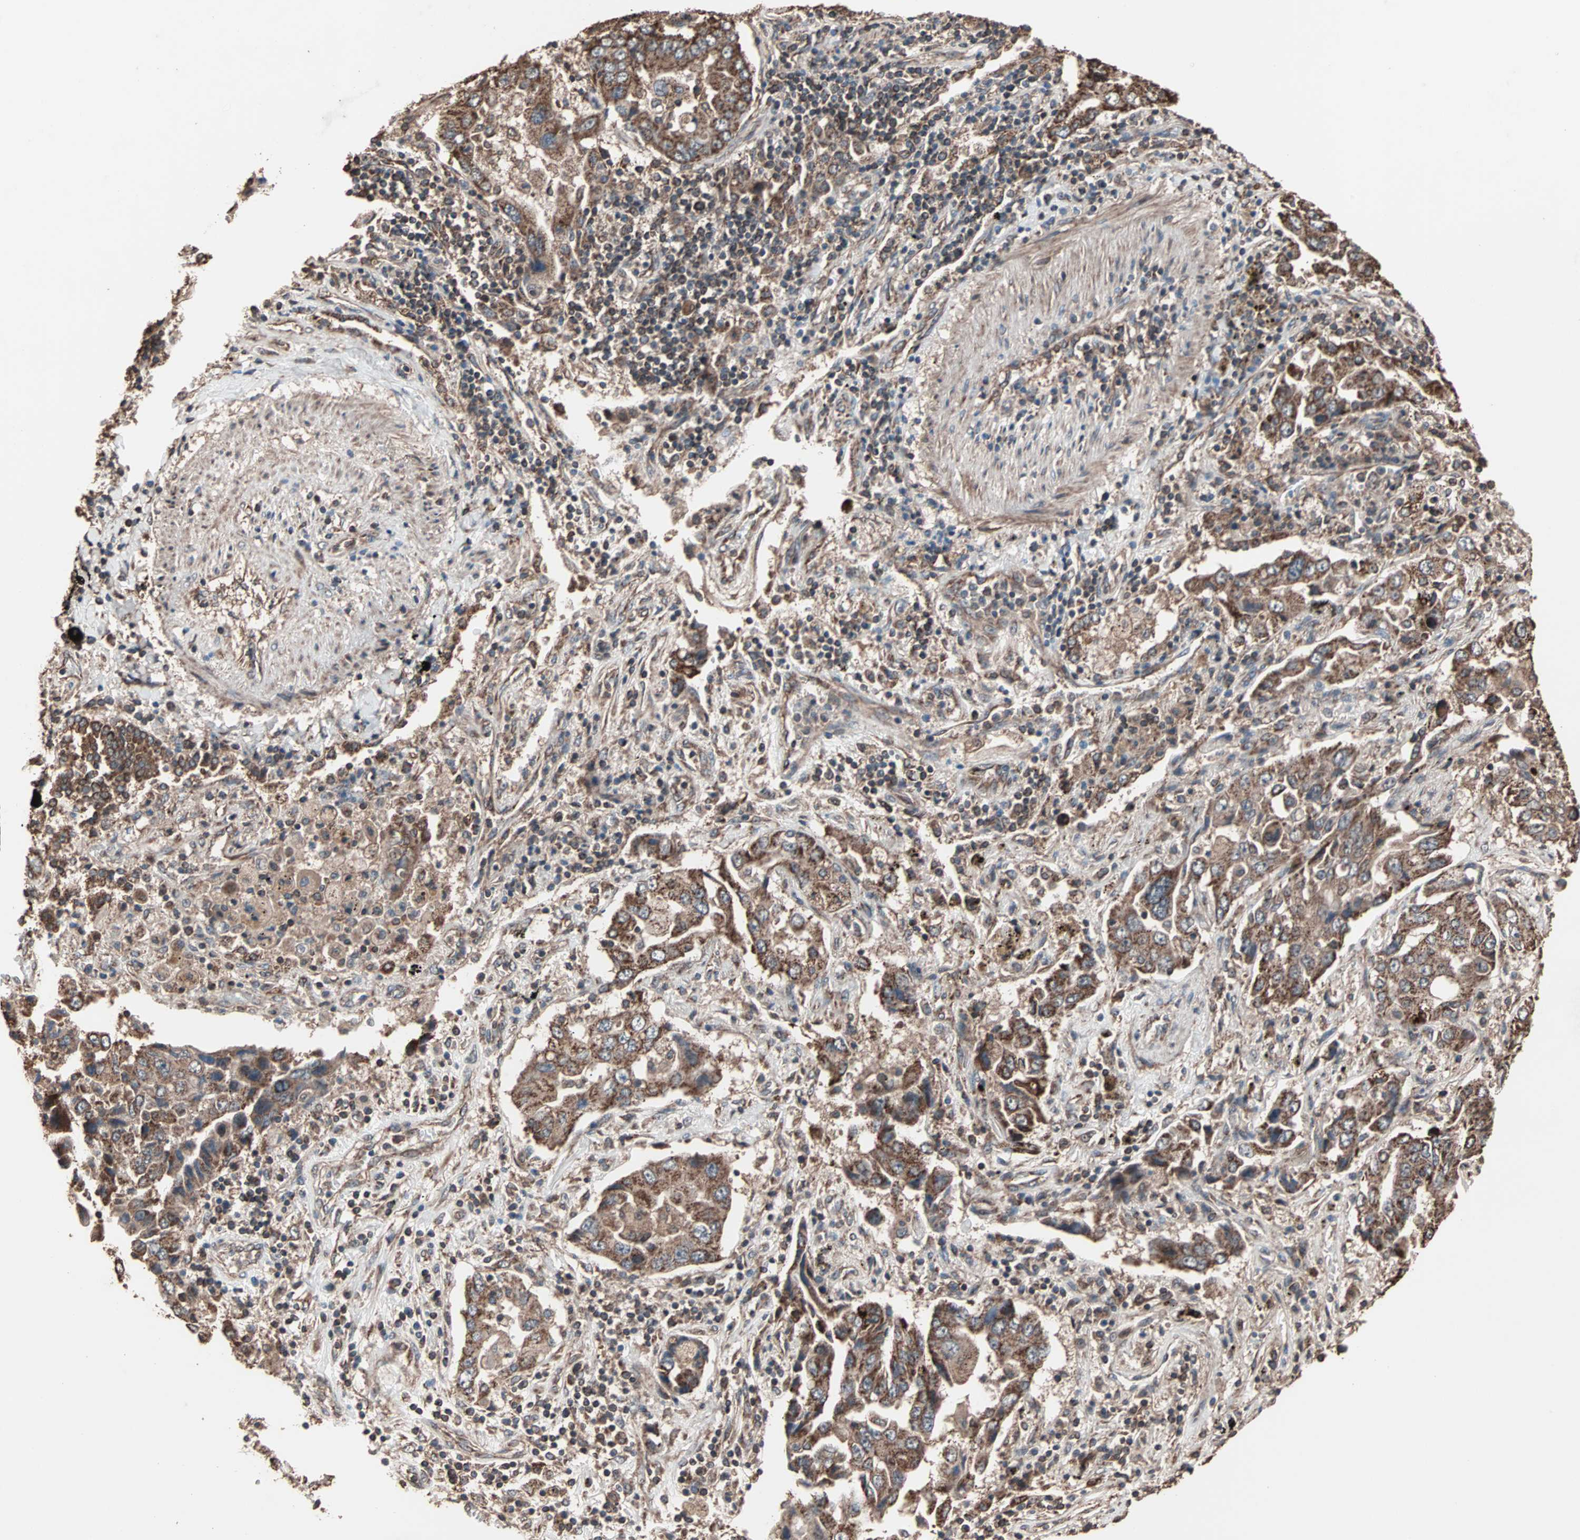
{"staining": {"intensity": "strong", "quantity": ">75%", "location": "cytoplasmic/membranous"}, "tissue": "lung cancer", "cell_type": "Tumor cells", "image_type": "cancer", "snomed": [{"axis": "morphology", "description": "Adenocarcinoma, NOS"}, {"axis": "topography", "description": "Lung"}], "caption": "Immunohistochemistry (IHC) photomicrograph of neoplastic tissue: human lung cancer stained using immunohistochemistry reveals high levels of strong protein expression localized specifically in the cytoplasmic/membranous of tumor cells, appearing as a cytoplasmic/membranous brown color.", "gene": "MRPL2", "patient": {"sex": "female", "age": 65}}